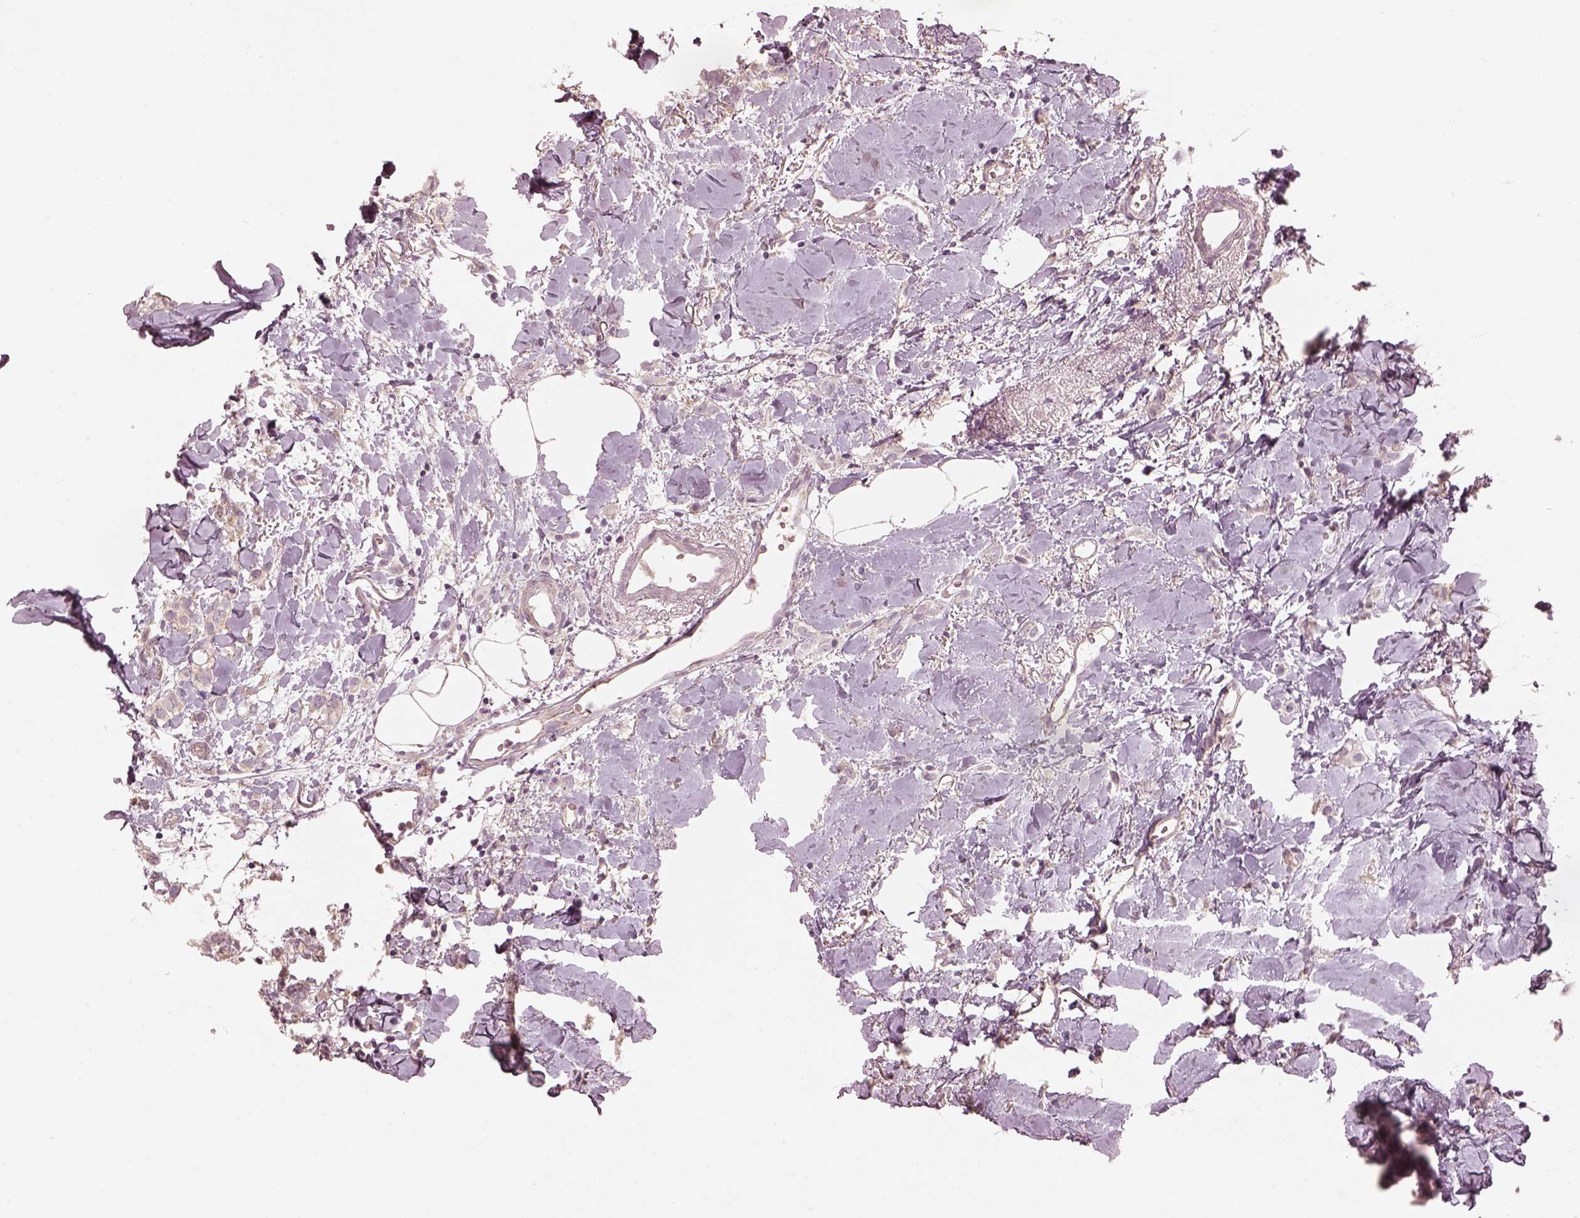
{"staining": {"intensity": "negative", "quantity": "none", "location": "none"}, "tissue": "breast cancer", "cell_type": "Tumor cells", "image_type": "cancer", "snomed": [{"axis": "morphology", "description": "Duct carcinoma"}, {"axis": "topography", "description": "Breast"}], "caption": "IHC of human breast infiltrating ductal carcinoma reveals no positivity in tumor cells. The staining was performed using DAB (3,3'-diaminobenzidine) to visualize the protein expression in brown, while the nuclei were stained in blue with hematoxylin (Magnification: 20x).", "gene": "PRKACG", "patient": {"sex": "female", "age": 85}}